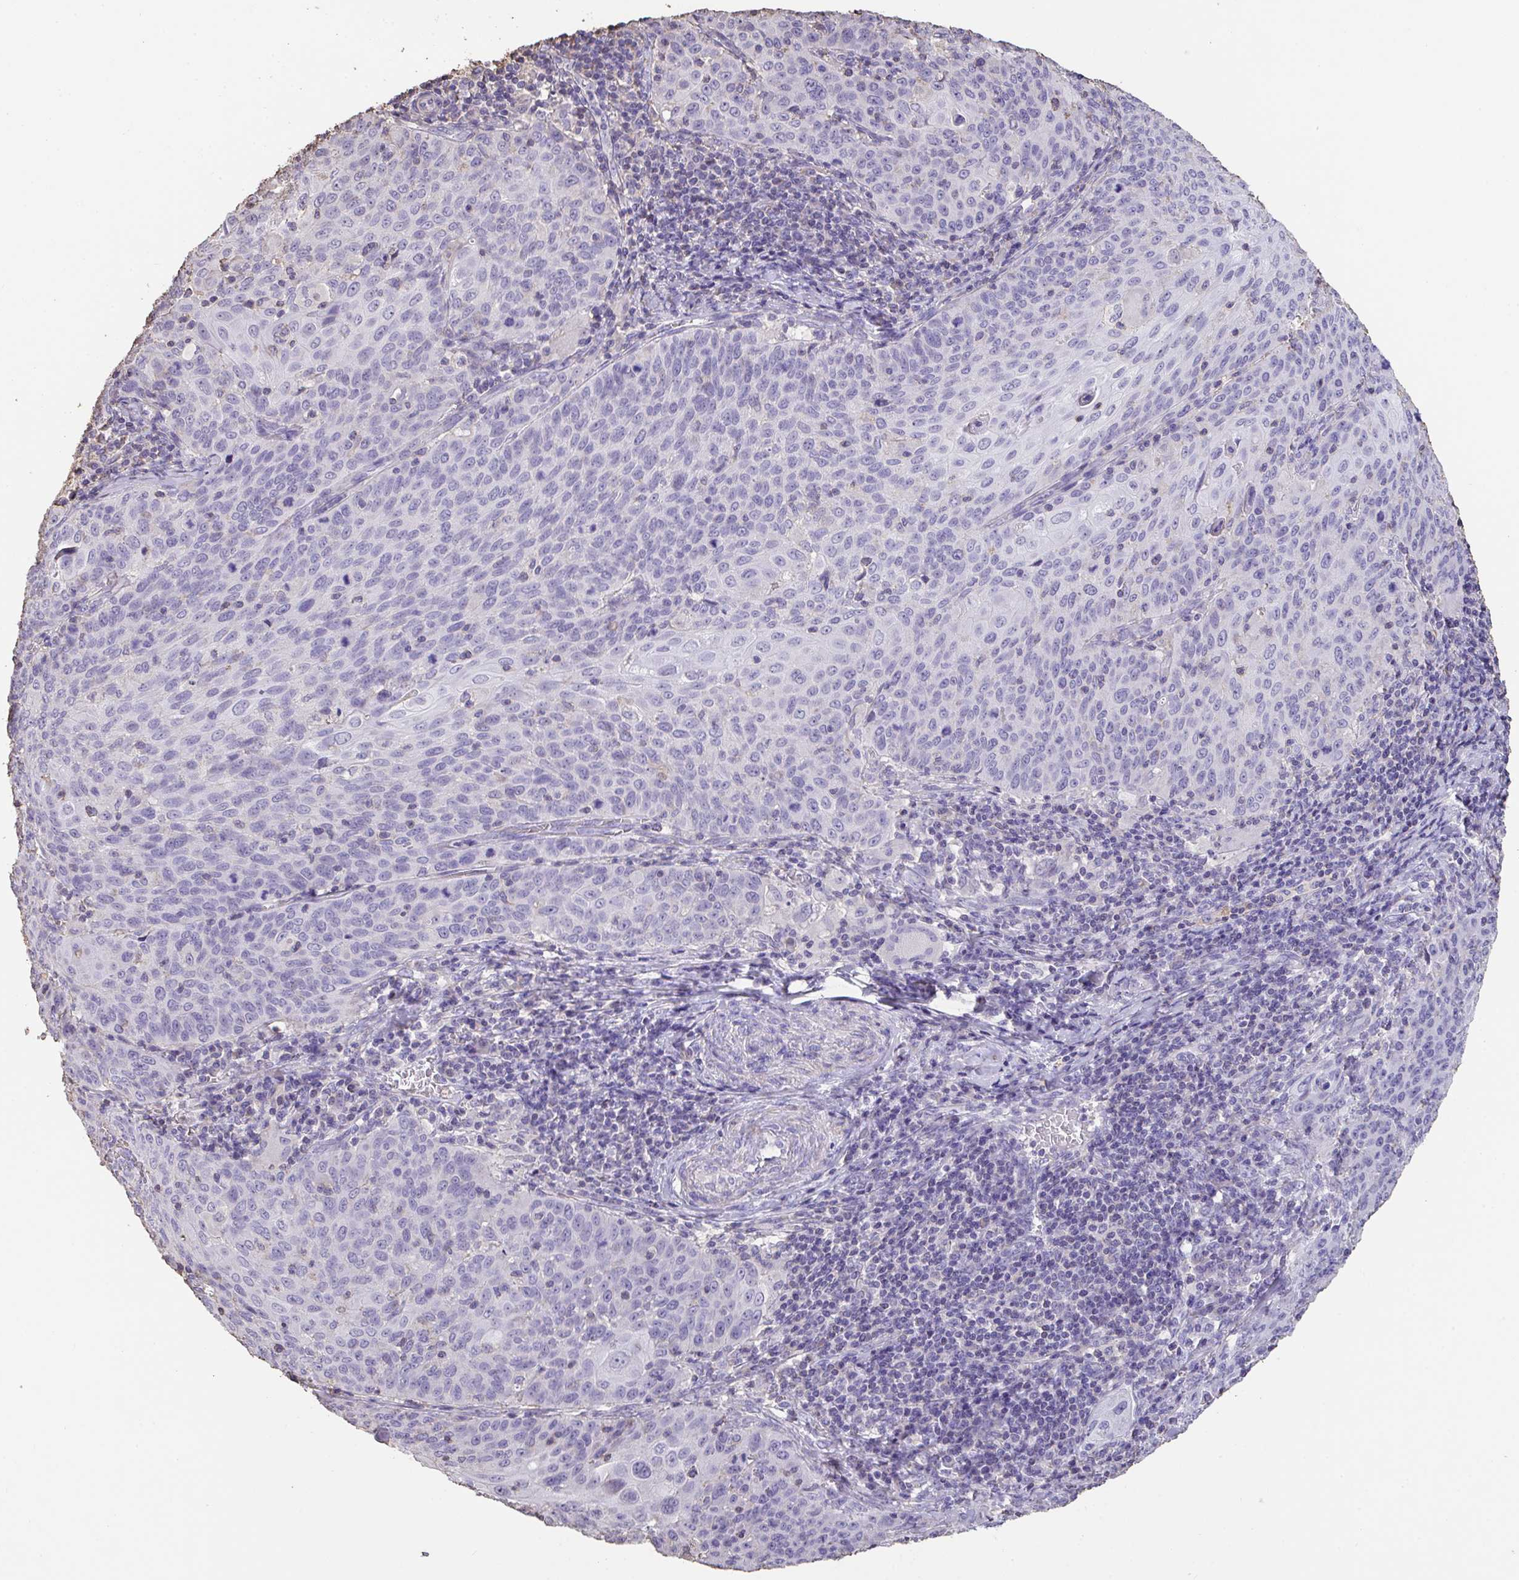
{"staining": {"intensity": "negative", "quantity": "none", "location": "none"}, "tissue": "cervical cancer", "cell_type": "Tumor cells", "image_type": "cancer", "snomed": [{"axis": "morphology", "description": "Squamous cell carcinoma, NOS"}, {"axis": "topography", "description": "Cervix"}], "caption": "There is no significant positivity in tumor cells of cervical cancer (squamous cell carcinoma). The staining is performed using DAB (3,3'-diaminobenzidine) brown chromogen with nuclei counter-stained in using hematoxylin.", "gene": "IL23R", "patient": {"sex": "female", "age": 65}}